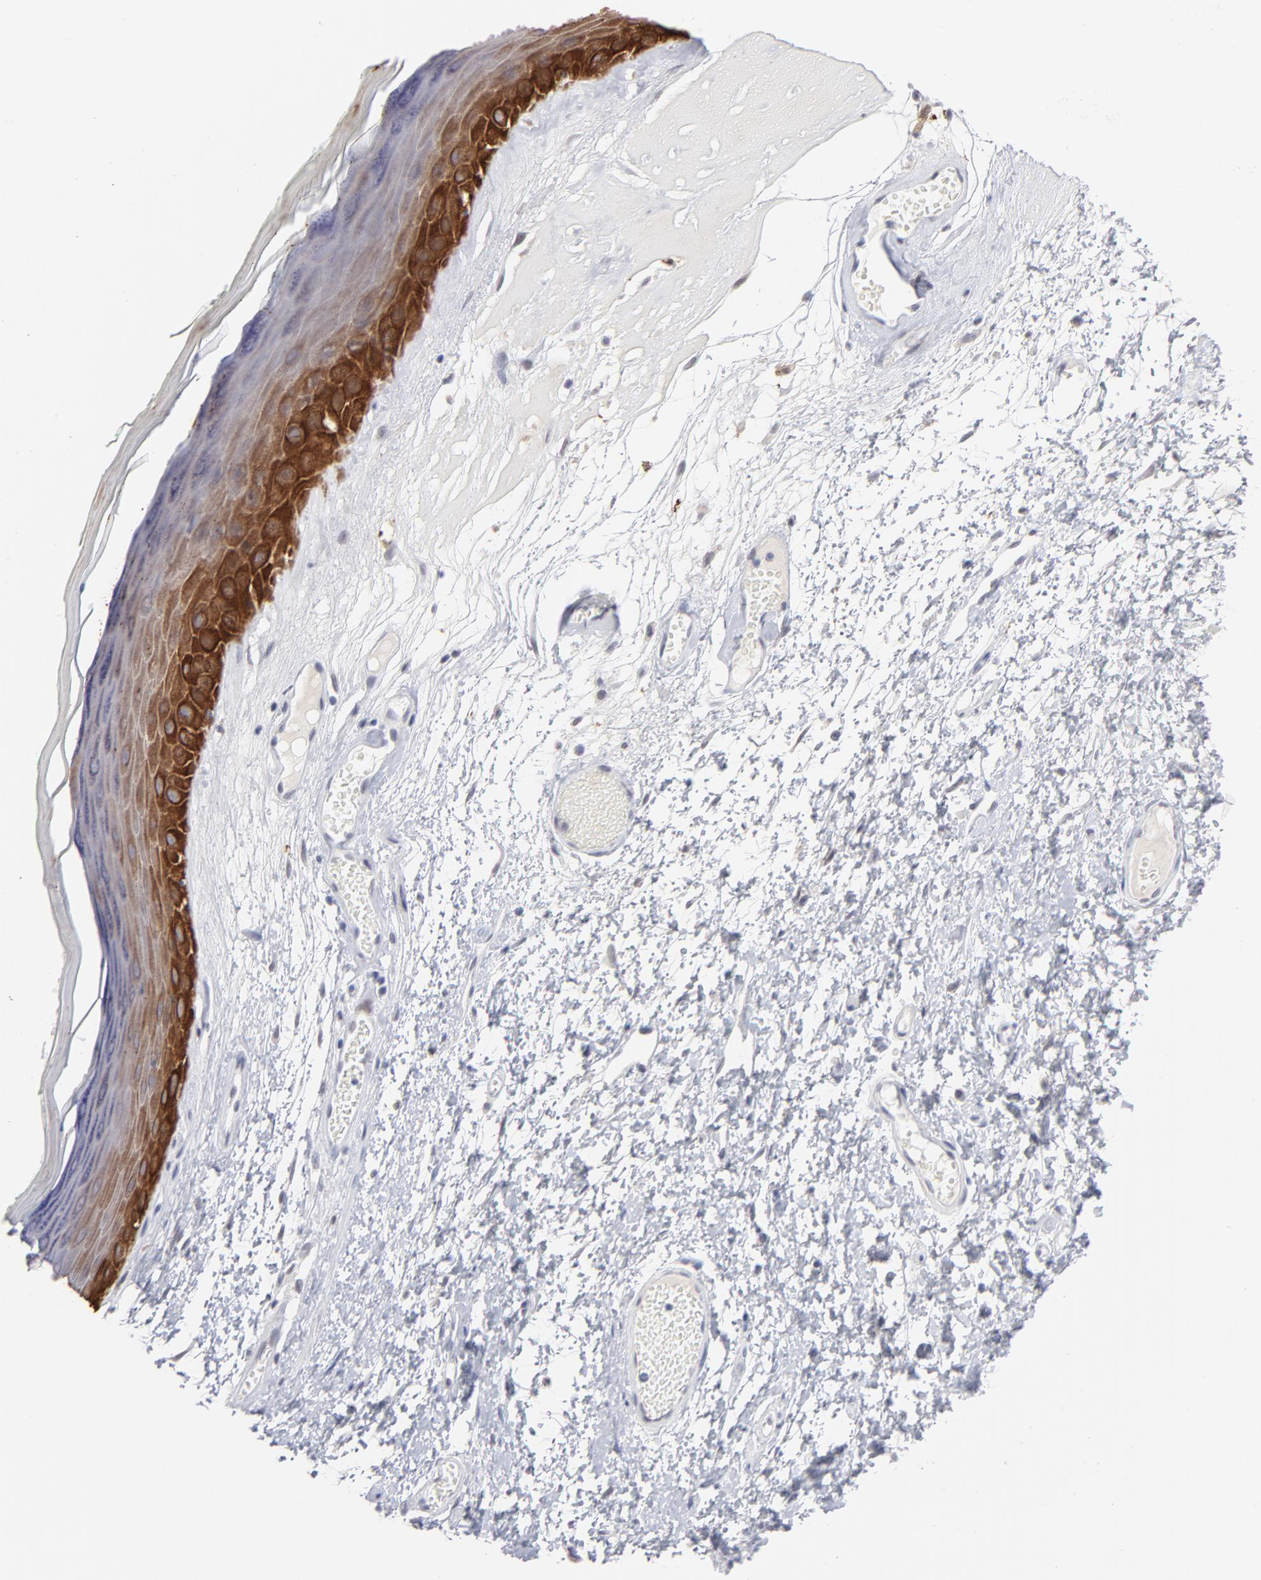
{"staining": {"intensity": "strong", "quantity": "25%-75%", "location": "cytoplasmic/membranous"}, "tissue": "skin", "cell_type": "Epidermal cells", "image_type": "normal", "snomed": [{"axis": "morphology", "description": "Normal tissue, NOS"}, {"axis": "morphology", "description": "Inflammation, NOS"}, {"axis": "topography", "description": "Vulva"}], "caption": "About 25%-75% of epidermal cells in benign human skin show strong cytoplasmic/membranous protein expression as visualized by brown immunohistochemical staining.", "gene": "CCR2", "patient": {"sex": "female", "age": 84}}